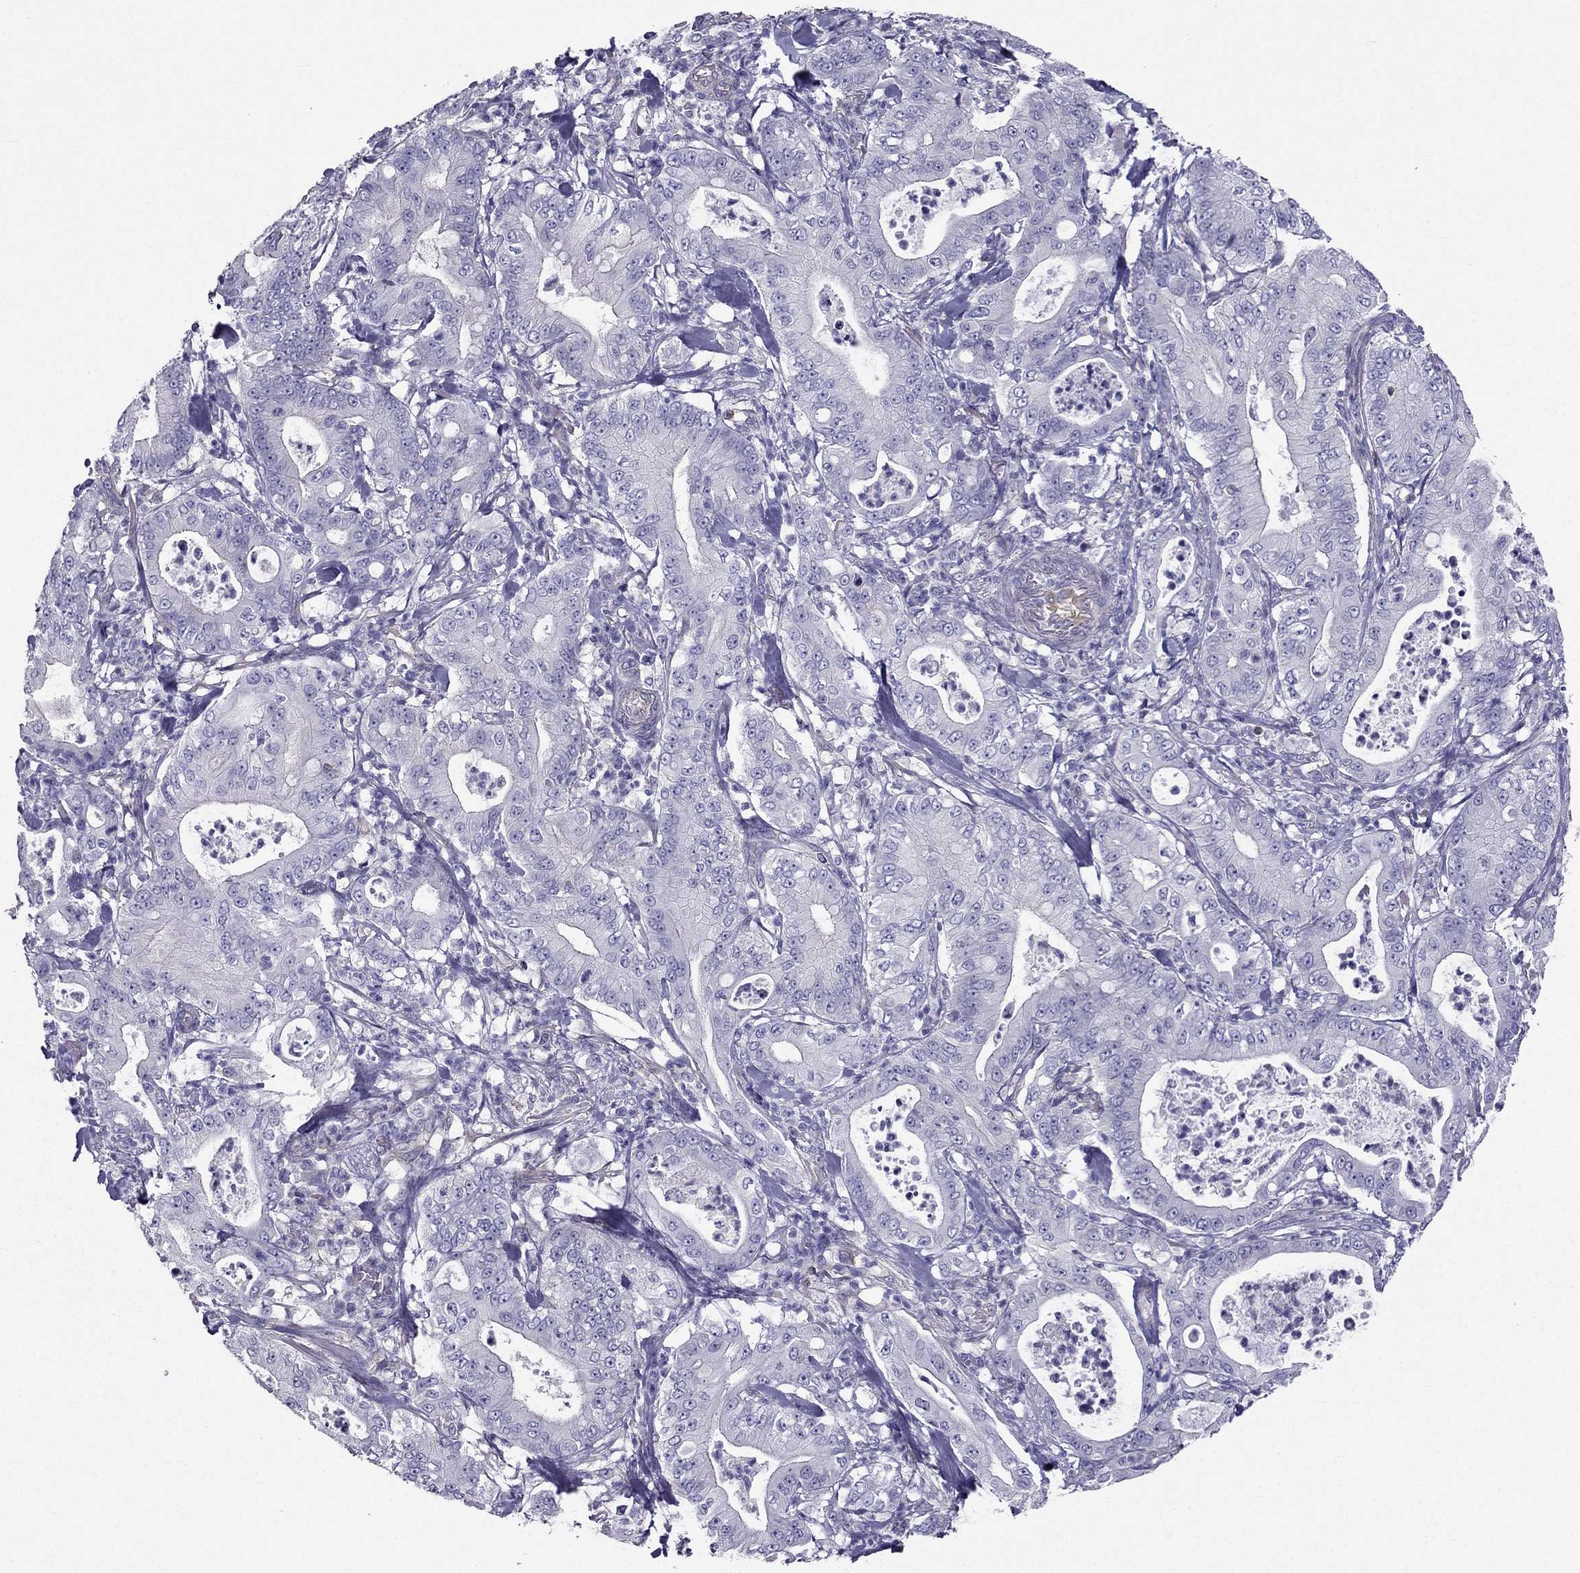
{"staining": {"intensity": "negative", "quantity": "none", "location": "none"}, "tissue": "pancreatic cancer", "cell_type": "Tumor cells", "image_type": "cancer", "snomed": [{"axis": "morphology", "description": "Adenocarcinoma, NOS"}, {"axis": "topography", "description": "Pancreas"}], "caption": "Pancreatic cancer (adenocarcinoma) was stained to show a protein in brown. There is no significant positivity in tumor cells.", "gene": "AAK1", "patient": {"sex": "male", "age": 71}}